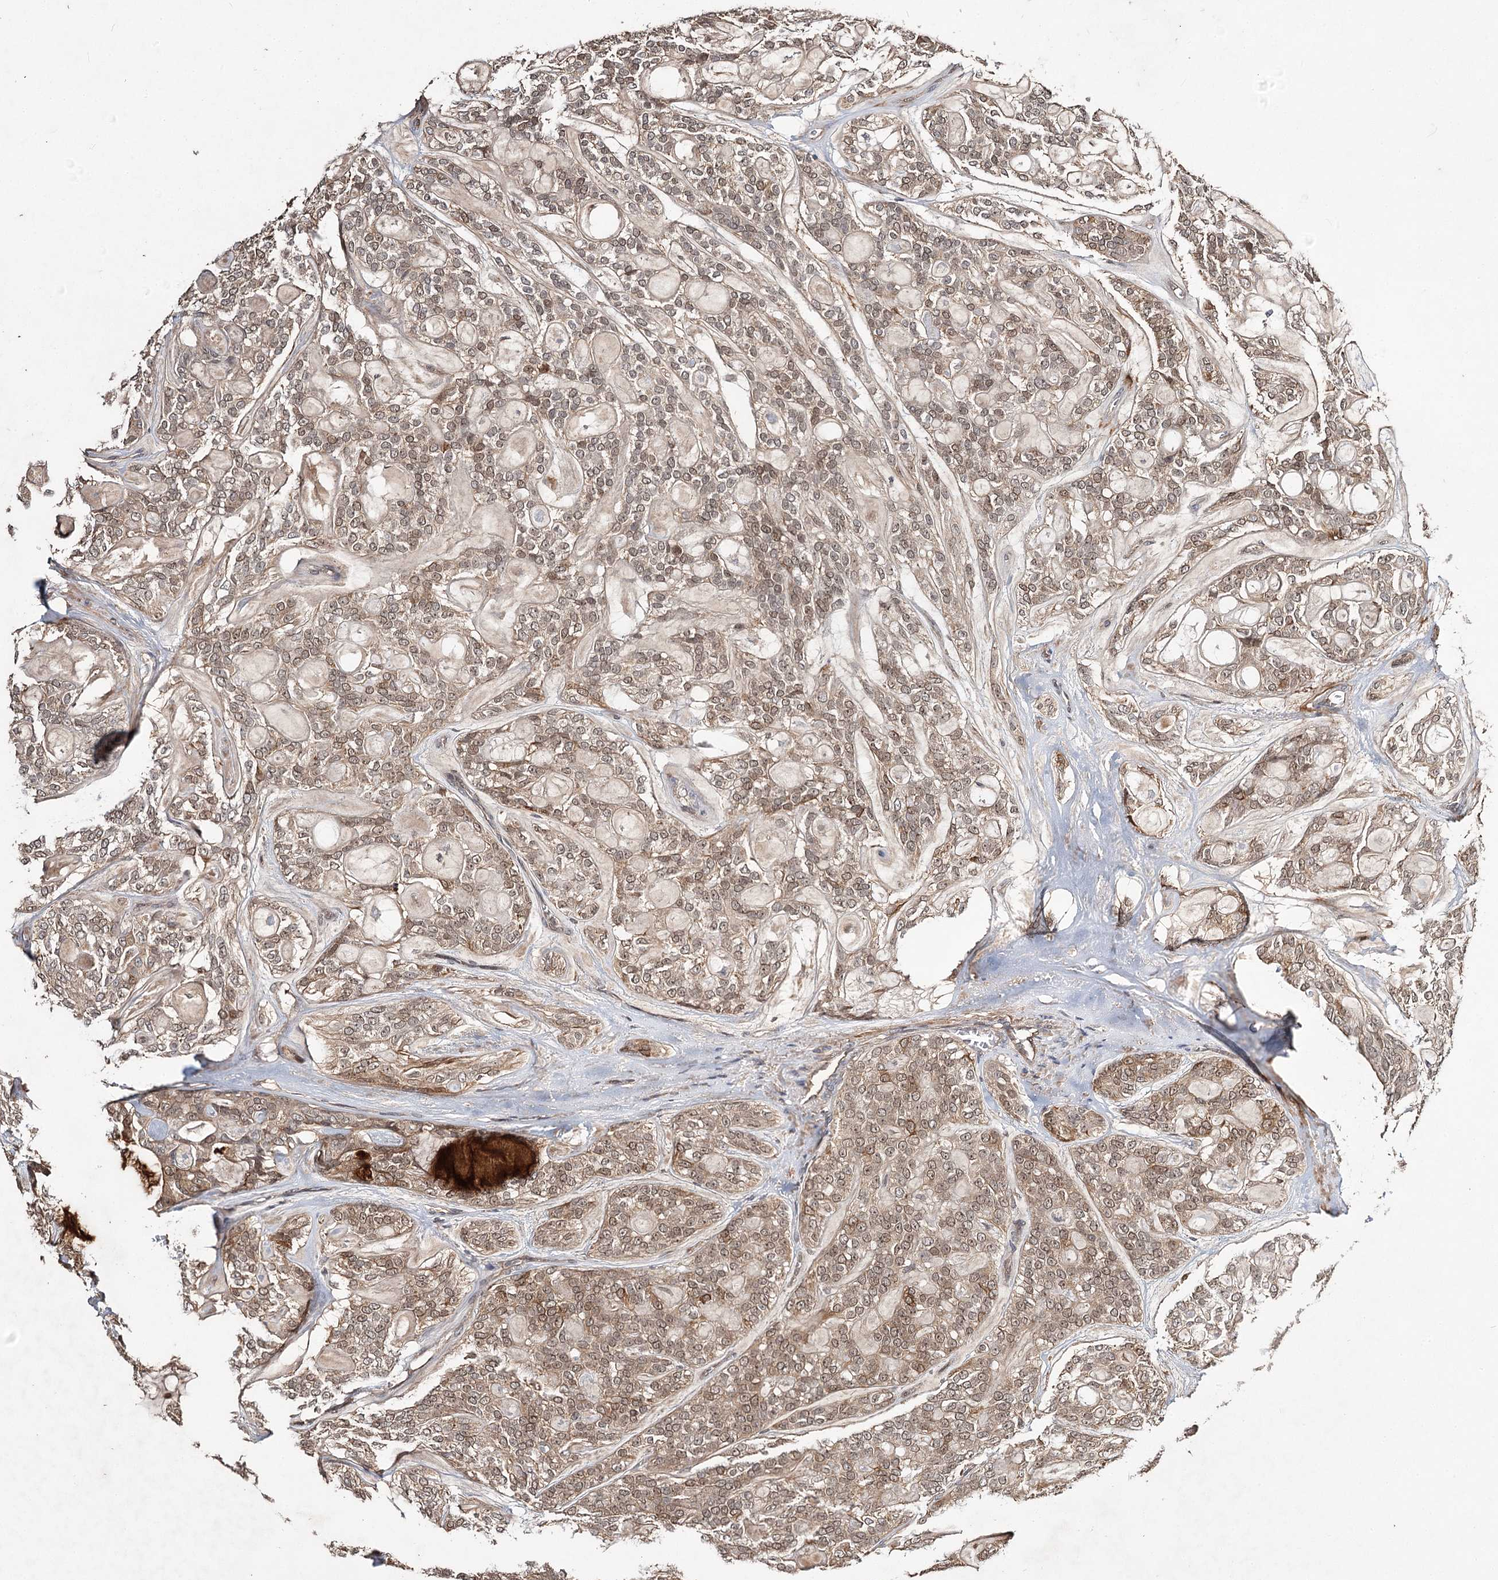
{"staining": {"intensity": "moderate", "quantity": ">75%", "location": "cytoplasmic/membranous,nuclear"}, "tissue": "head and neck cancer", "cell_type": "Tumor cells", "image_type": "cancer", "snomed": [{"axis": "morphology", "description": "Adenocarcinoma, NOS"}, {"axis": "topography", "description": "Head-Neck"}], "caption": "A brown stain shows moderate cytoplasmic/membranous and nuclear expression of a protein in head and neck cancer (adenocarcinoma) tumor cells.", "gene": "NOPCHAP1", "patient": {"sex": "male", "age": 66}}